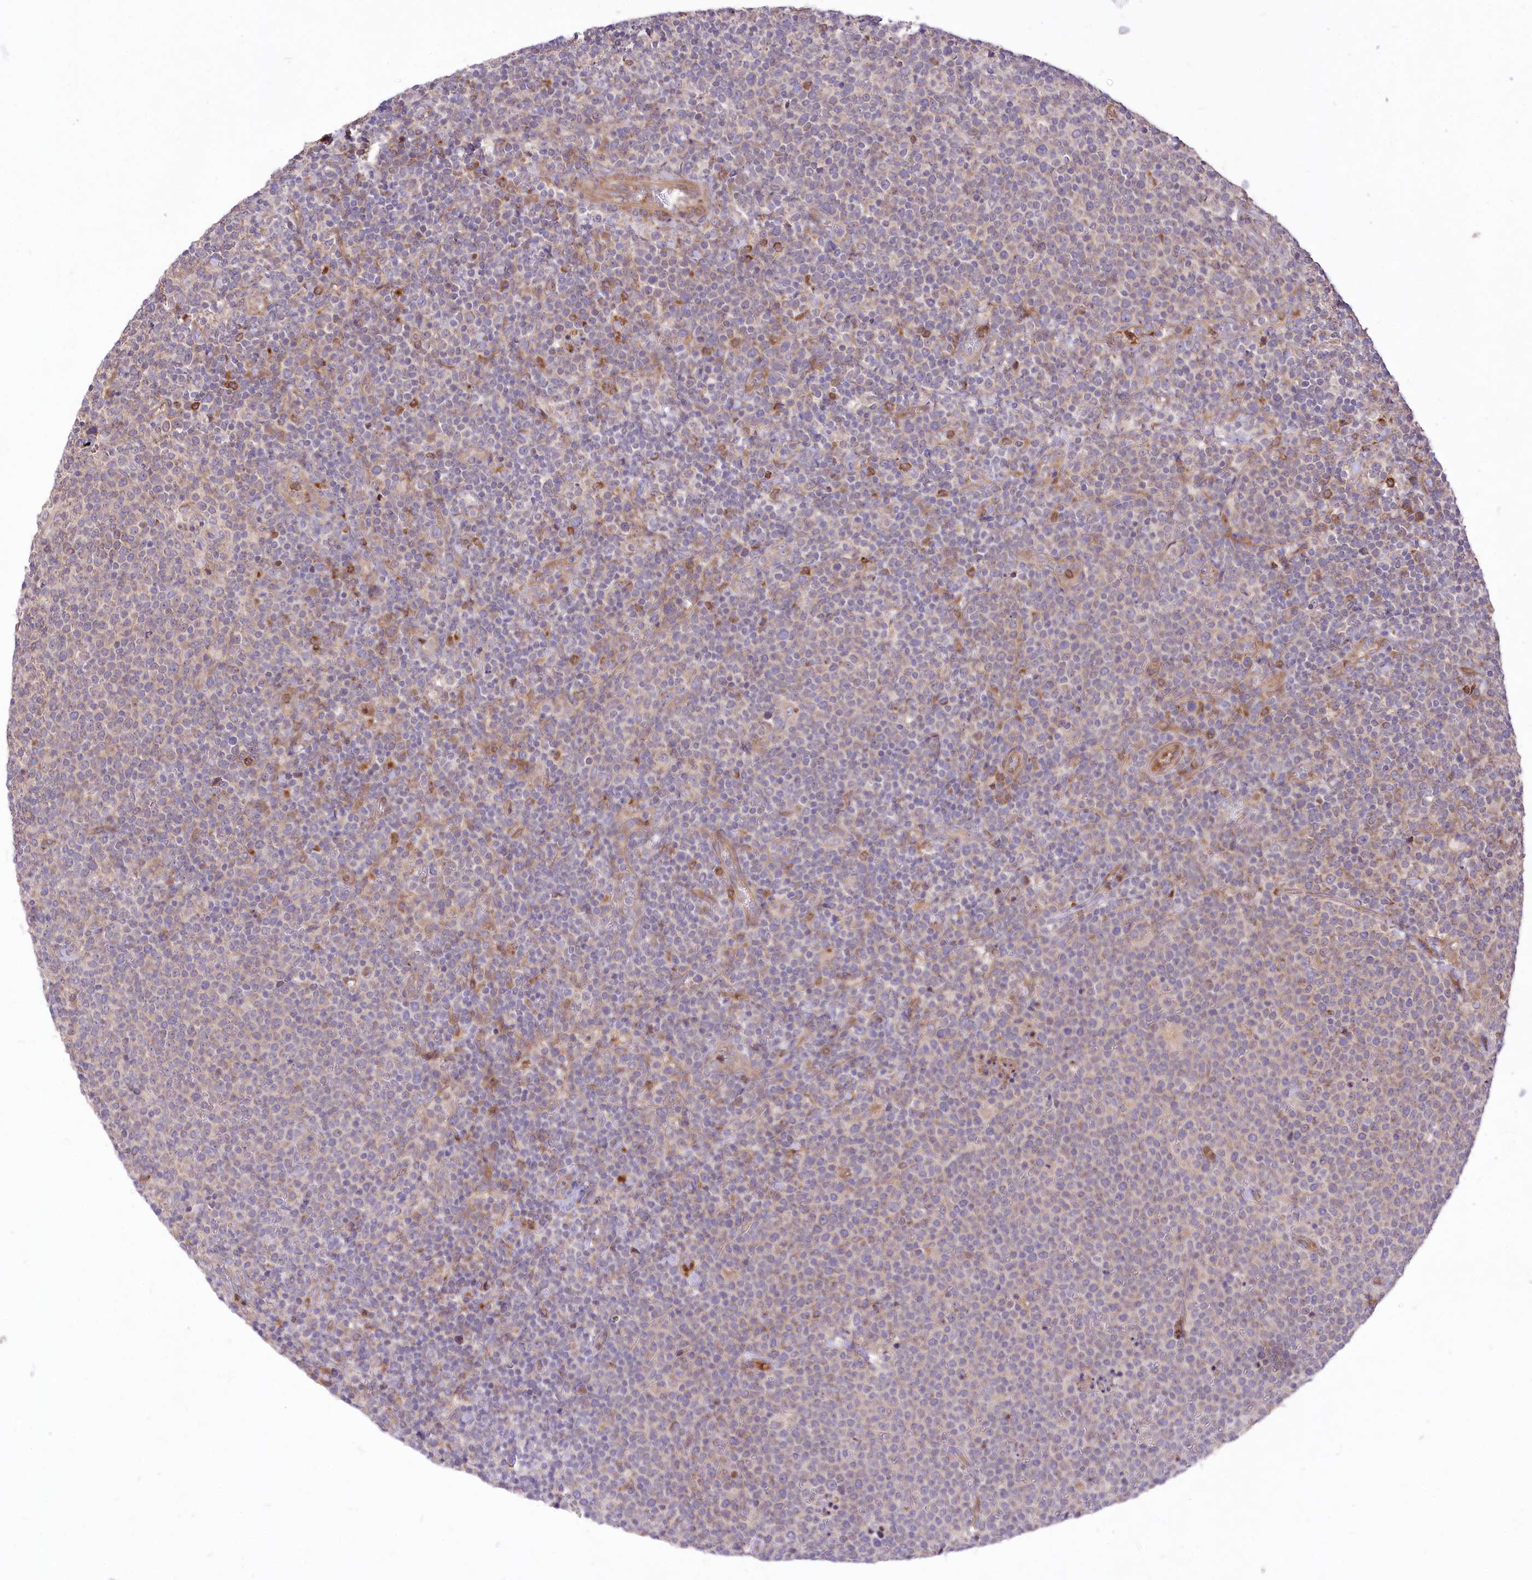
{"staining": {"intensity": "weak", "quantity": "25%-75%", "location": "cytoplasmic/membranous"}, "tissue": "lymphoma", "cell_type": "Tumor cells", "image_type": "cancer", "snomed": [{"axis": "morphology", "description": "Malignant lymphoma, non-Hodgkin's type, High grade"}, {"axis": "topography", "description": "Lymph node"}], "caption": "A photomicrograph of human high-grade malignant lymphoma, non-Hodgkin's type stained for a protein demonstrates weak cytoplasmic/membranous brown staining in tumor cells.", "gene": "PSTK", "patient": {"sex": "male", "age": 61}}